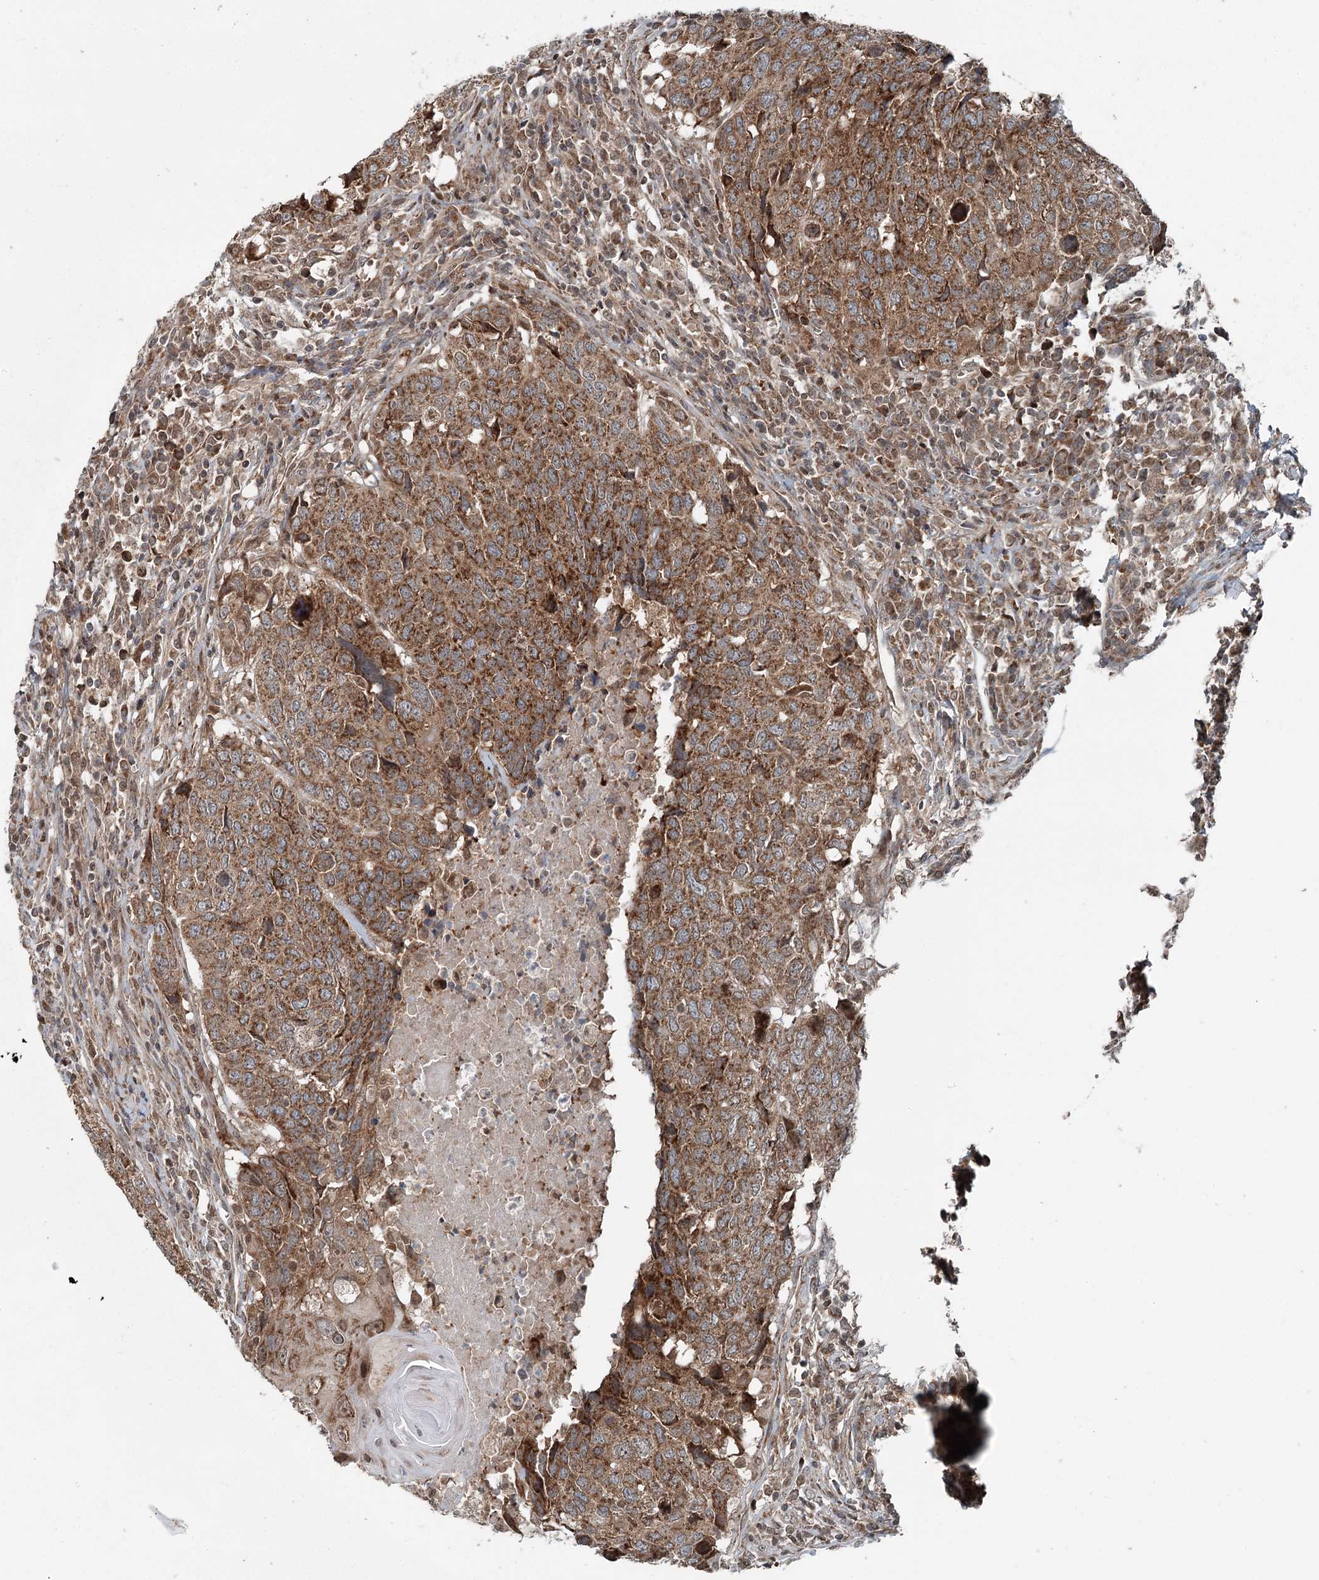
{"staining": {"intensity": "moderate", "quantity": ">75%", "location": "cytoplasmic/membranous"}, "tissue": "head and neck cancer", "cell_type": "Tumor cells", "image_type": "cancer", "snomed": [{"axis": "morphology", "description": "Squamous cell carcinoma, NOS"}, {"axis": "topography", "description": "Head-Neck"}], "caption": "This is an image of immunohistochemistry staining of squamous cell carcinoma (head and neck), which shows moderate positivity in the cytoplasmic/membranous of tumor cells.", "gene": "WAPL", "patient": {"sex": "male", "age": 66}}